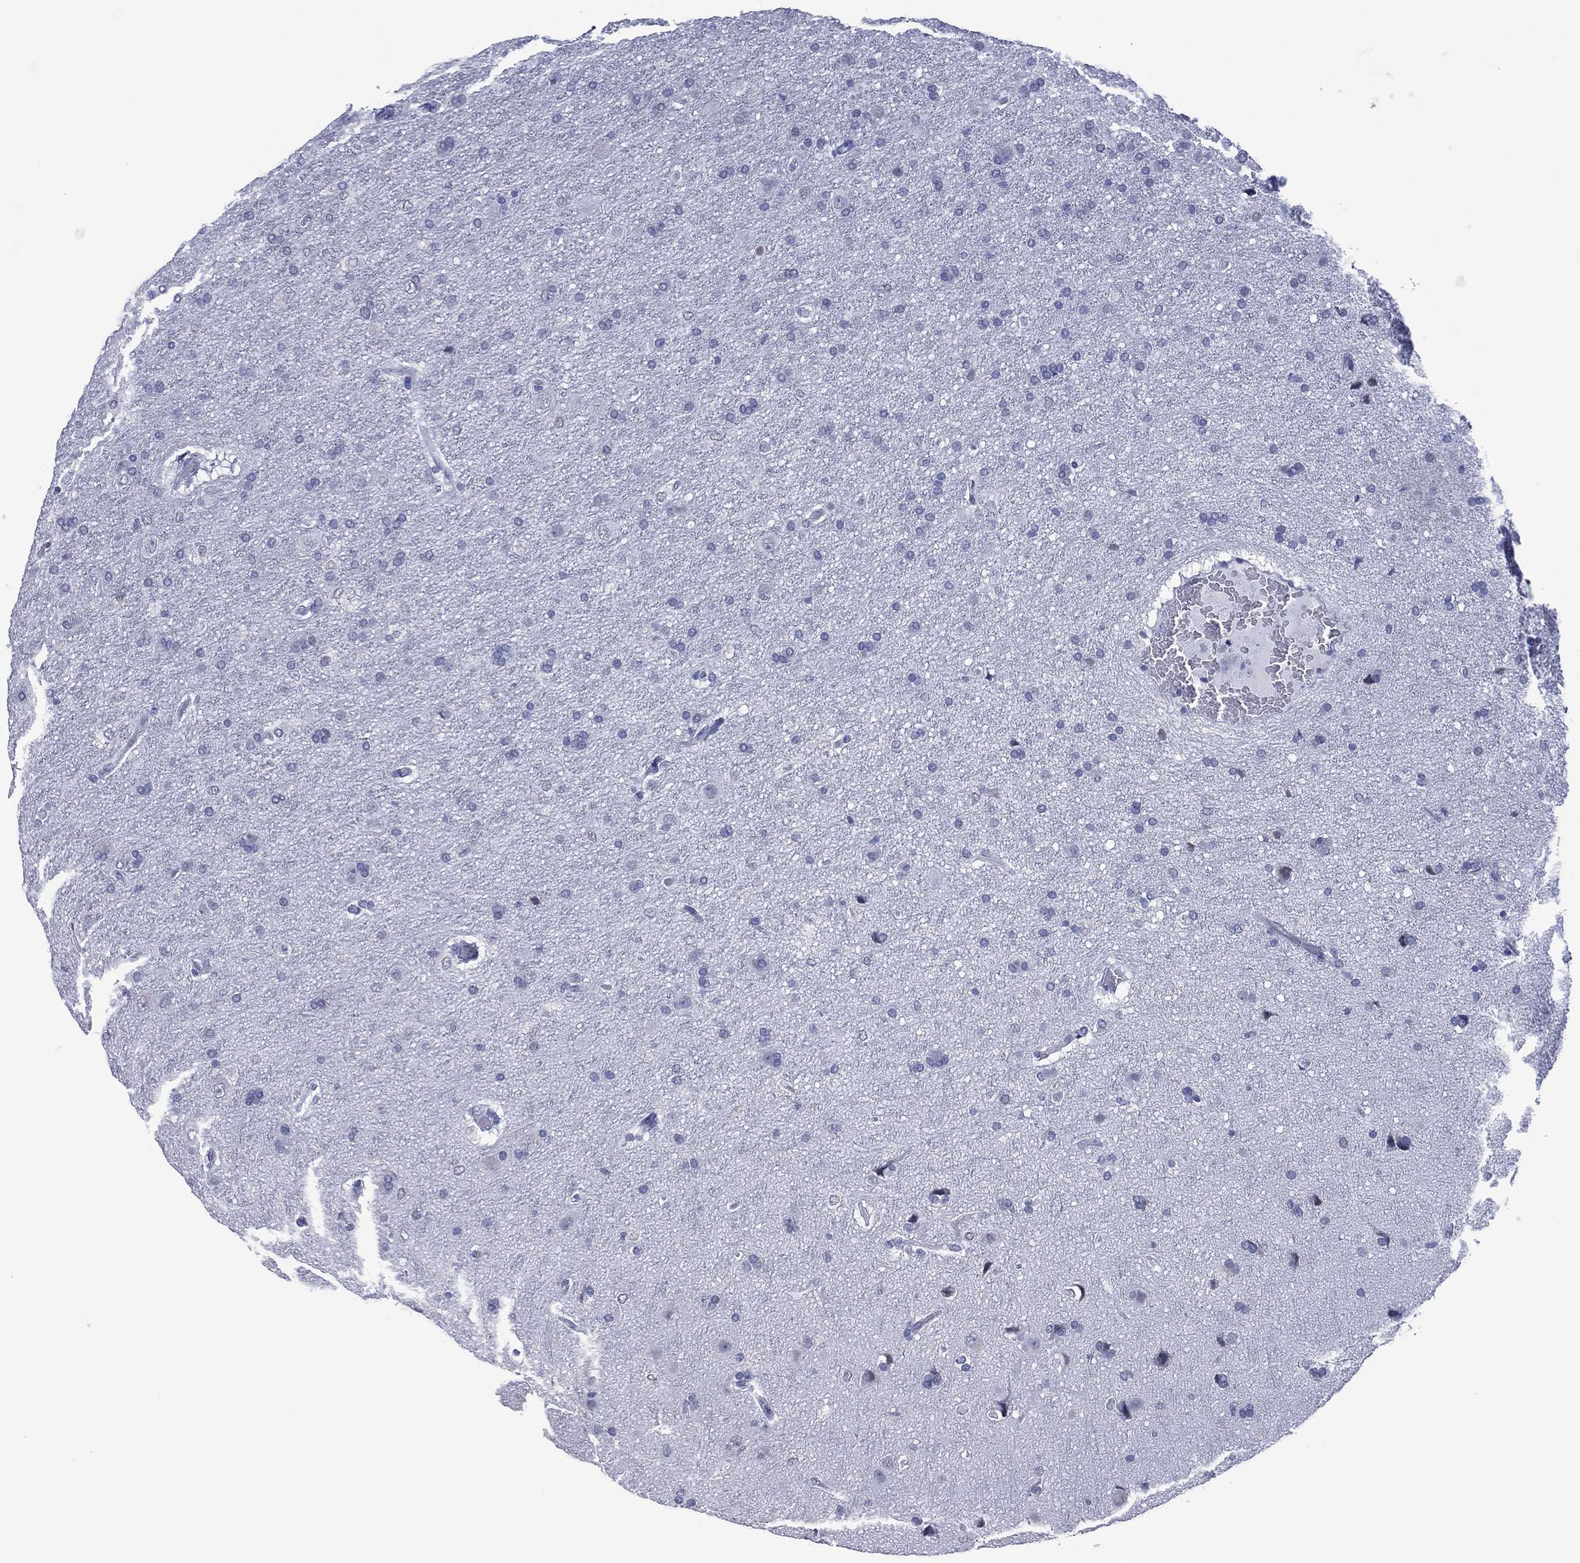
{"staining": {"intensity": "negative", "quantity": "none", "location": "none"}, "tissue": "glioma", "cell_type": "Tumor cells", "image_type": "cancer", "snomed": [{"axis": "morphology", "description": "Glioma, malignant, NOS"}, {"axis": "topography", "description": "Cerebral cortex"}], "caption": "Immunohistochemistry (IHC) histopathology image of neoplastic tissue: malignant glioma stained with DAB (3,3'-diaminobenzidine) reveals no significant protein expression in tumor cells.", "gene": "UTF1", "patient": {"sex": "male", "age": 58}}